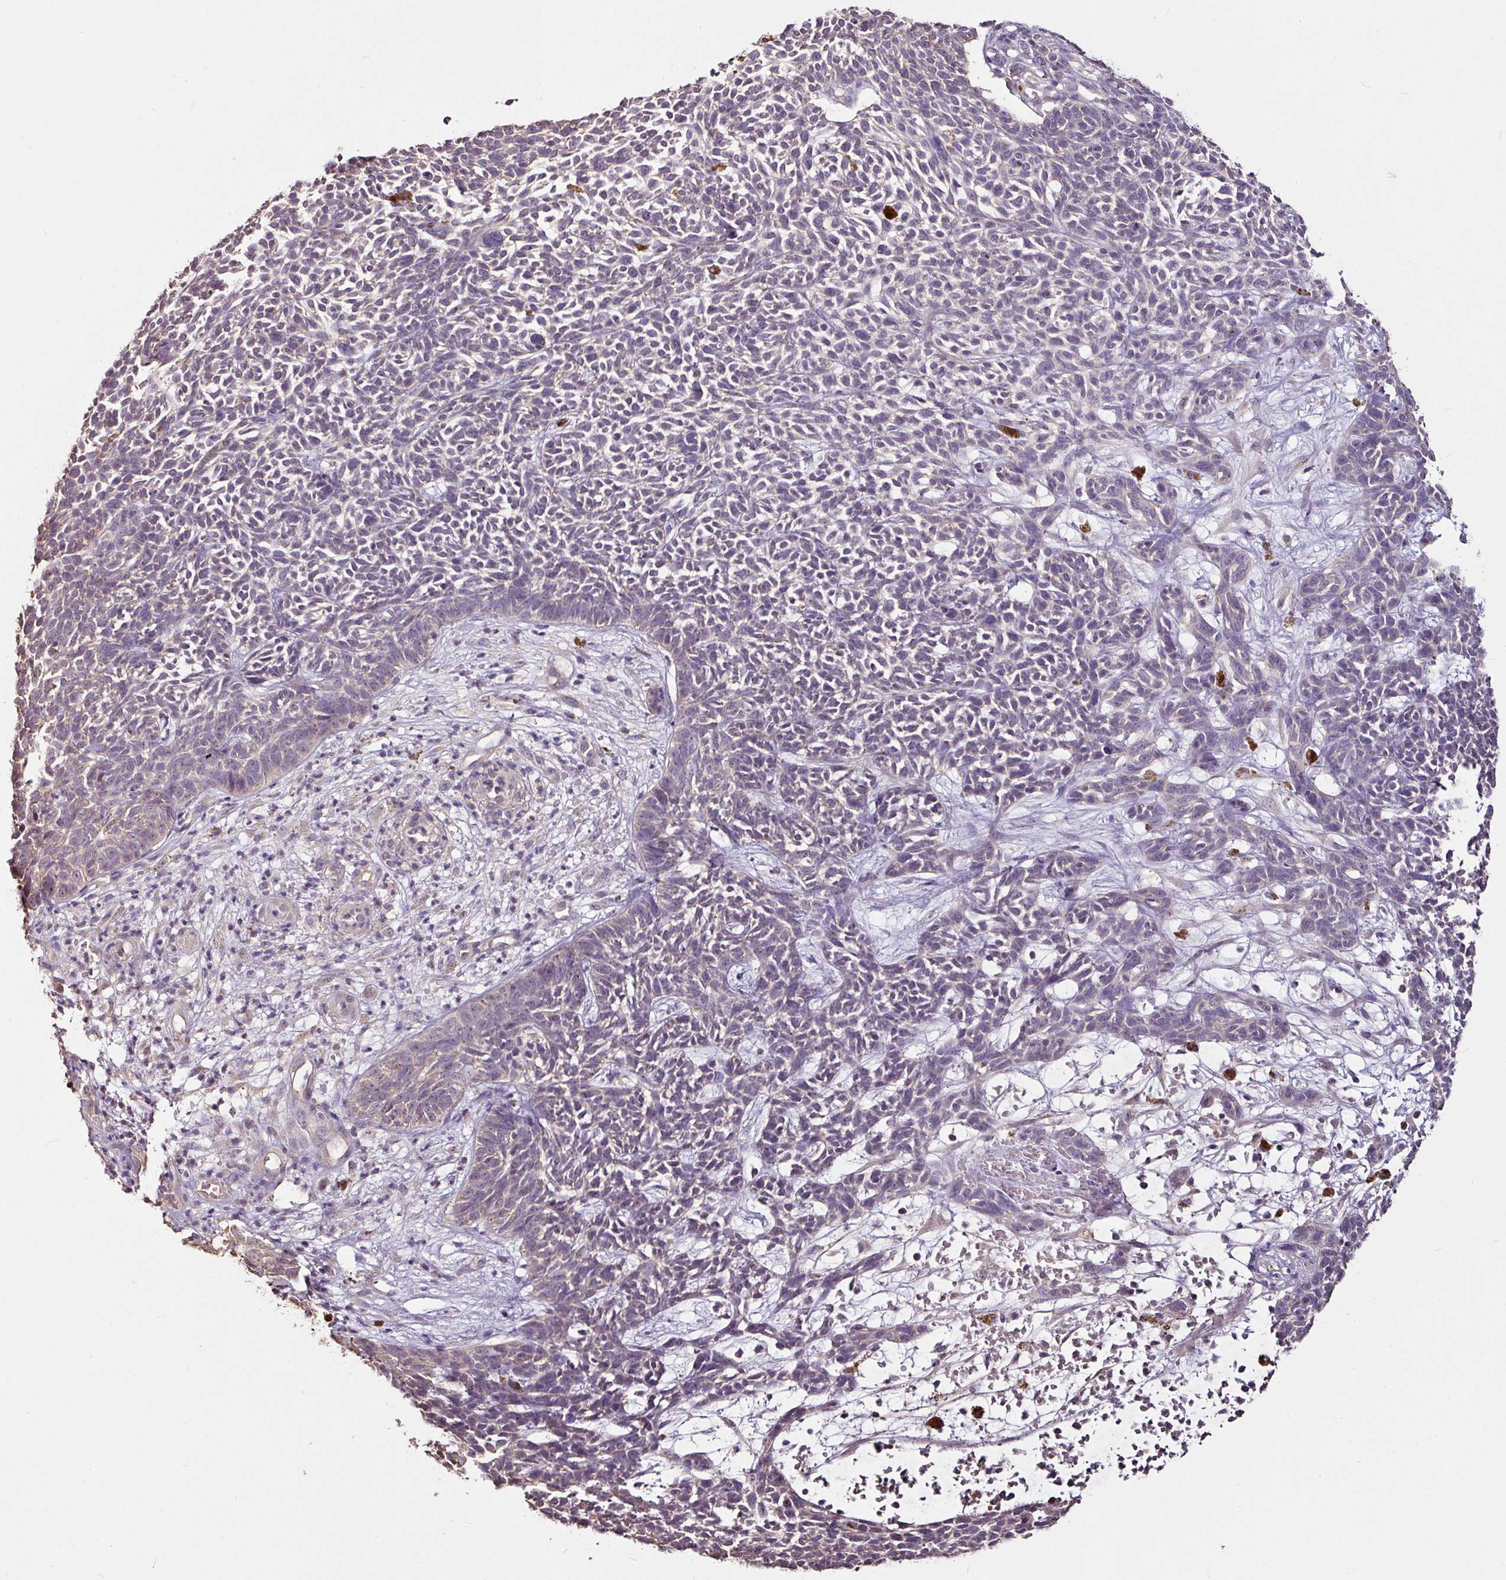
{"staining": {"intensity": "weak", "quantity": "<25%", "location": "cytoplasmic/membranous"}, "tissue": "skin cancer", "cell_type": "Tumor cells", "image_type": "cancer", "snomed": [{"axis": "morphology", "description": "Basal cell carcinoma"}, {"axis": "topography", "description": "Skin"}], "caption": "This is a micrograph of IHC staining of skin cancer, which shows no staining in tumor cells. (Brightfield microscopy of DAB (3,3'-diaminobenzidine) immunohistochemistry at high magnification).", "gene": "RPL38", "patient": {"sex": "female", "age": 84}}